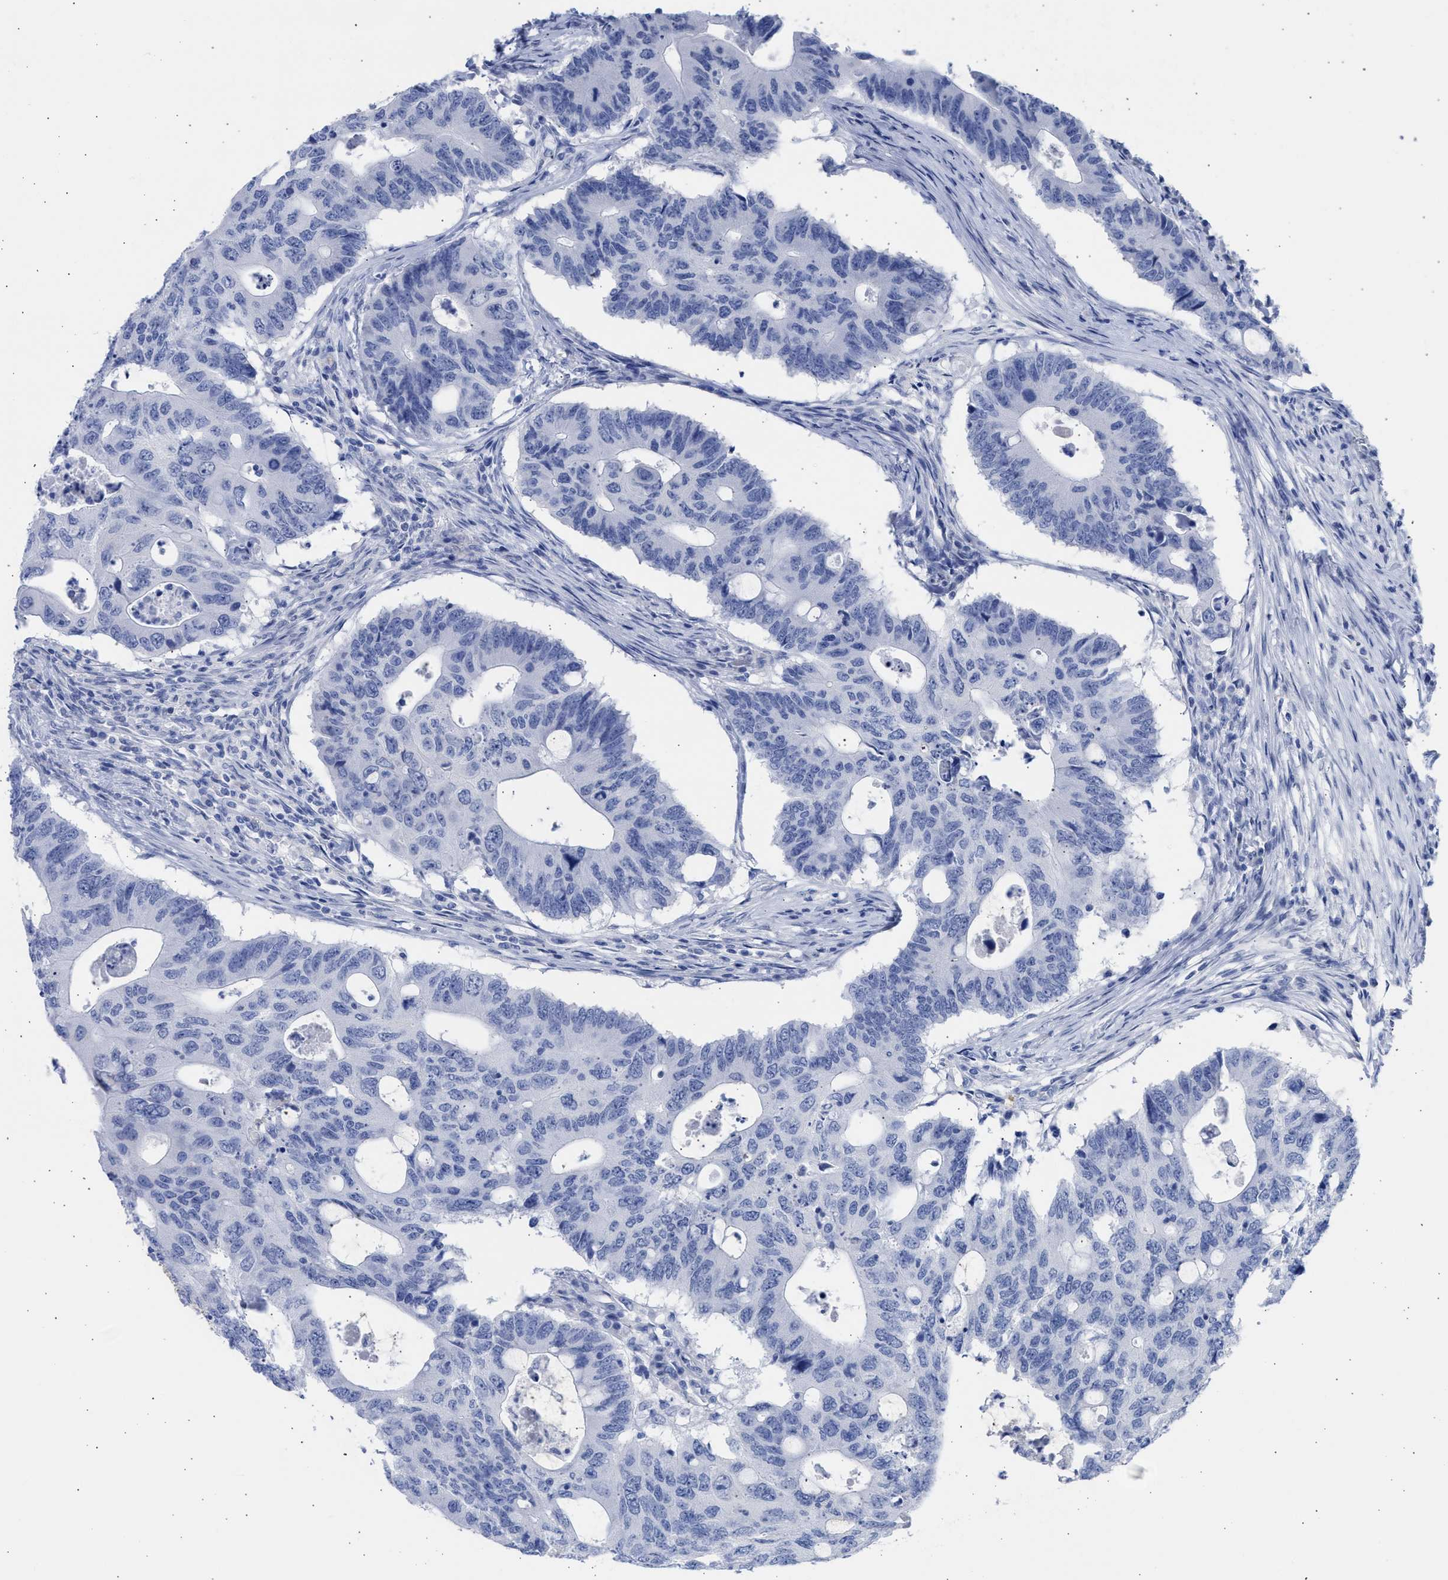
{"staining": {"intensity": "negative", "quantity": "none", "location": "none"}, "tissue": "colorectal cancer", "cell_type": "Tumor cells", "image_type": "cancer", "snomed": [{"axis": "morphology", "description": "Adenocarcinoma, NOS"}, {"axis": "topography", "description": "Colon"}], "caption": "IHC histopathology image of human colorectal cancer stained for a protein (brown), which exhibits no staining in tumor cells.", "gene": "RSPH1", "patient": {"sex": "male", "age": 71}}